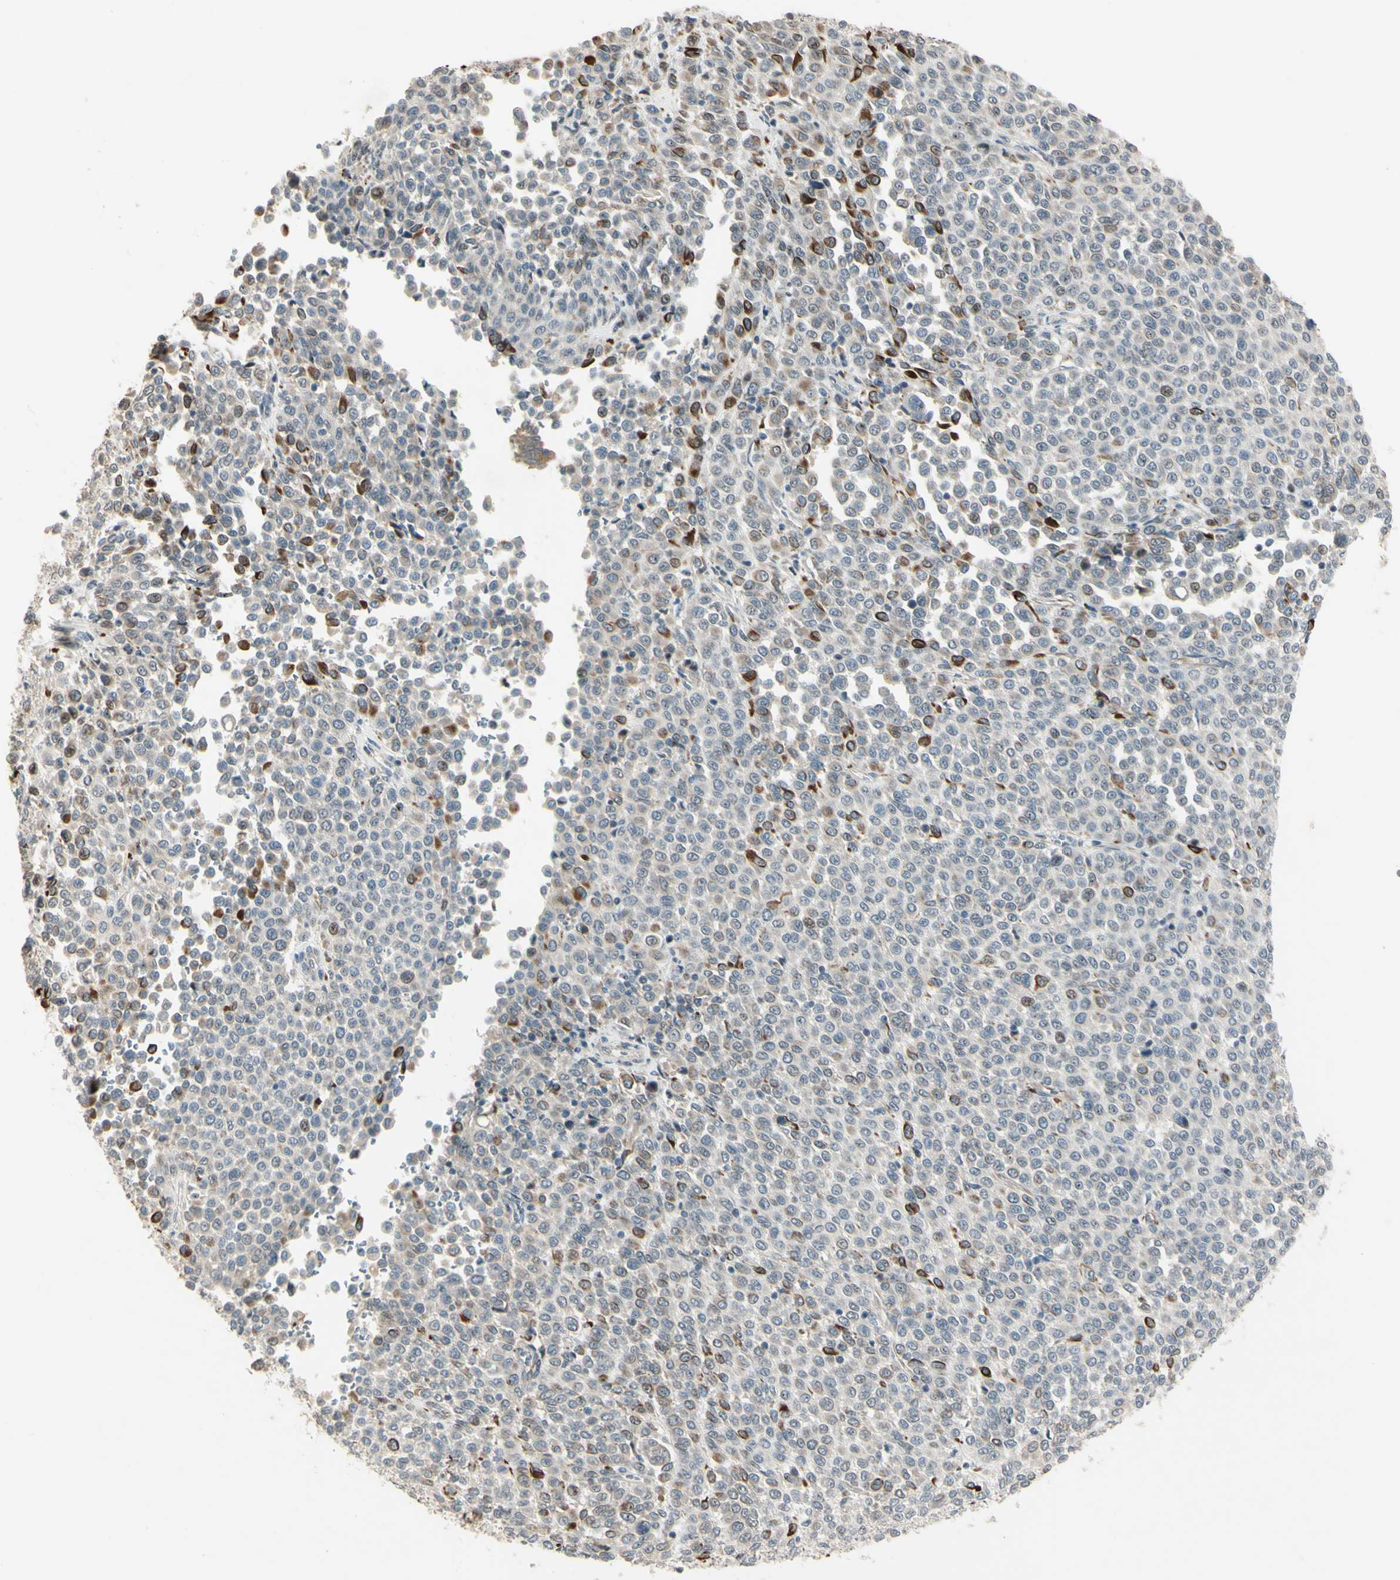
{"staining": {"intensity": "moderate", "quantity": "<25%", "location": "cytoplasmic/membranous"}, "tissue": "melanoma", "cell_type": "Tumor cells", "image_type": "cancer", "snomed": [{"axis": "morphology", "description": "Malignant melanoma, Metastatic site"}, {"axis": "topography", "description": "Pancreas"}], "caption": "DAB immunohistochemical staining of malignant melanoma (metastatic site) displays moderate cytoplasmic/membranous protein positivity in approximately <25% of tumor cells. Using DAB (brown) and hematoxylin (blue) stains, captured at high magnification using brightfield microscopy.", "gene": "NDFIP1", "patient": {"sex": "female", "age": 30}}